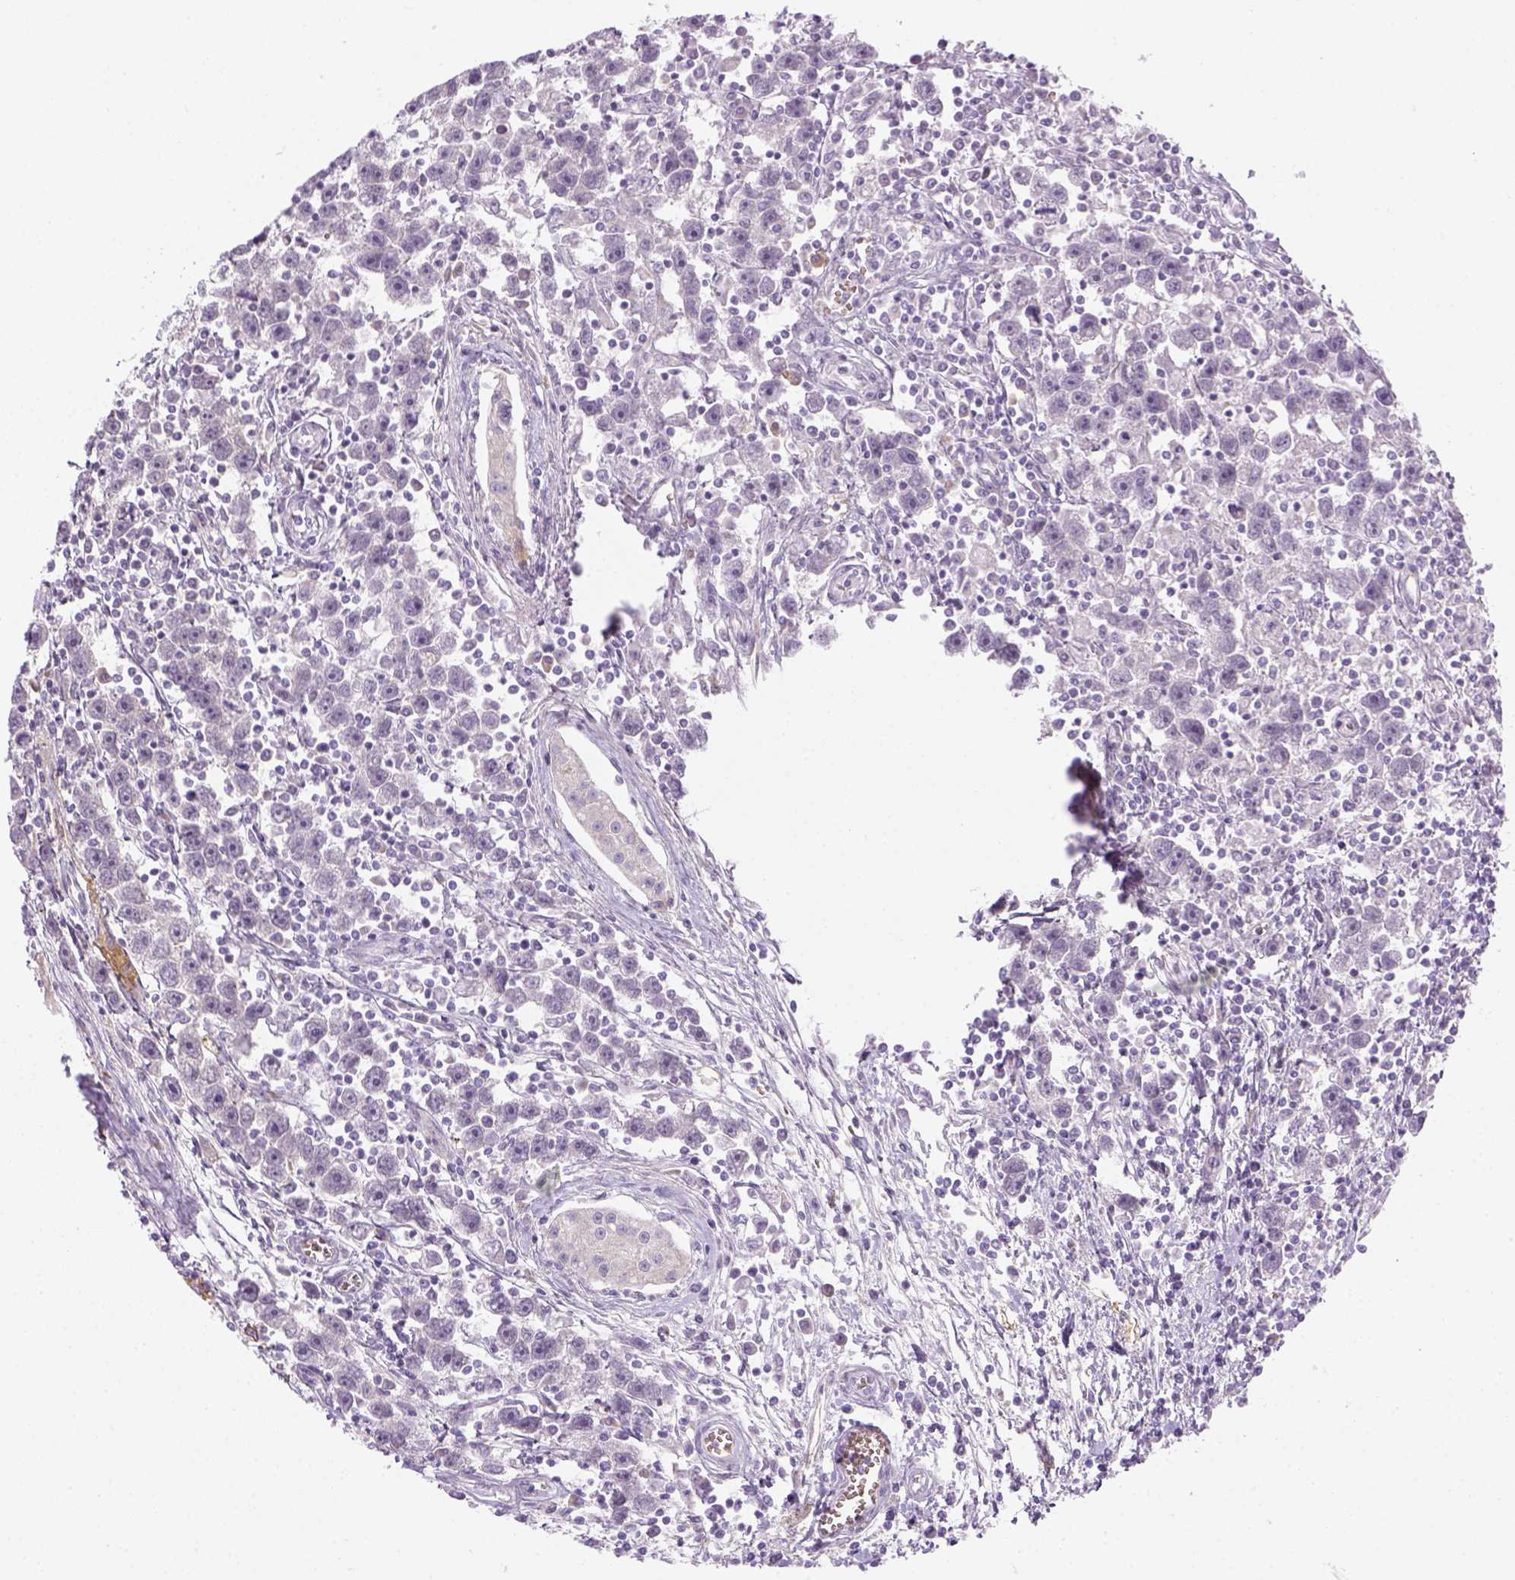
{"staining": {"intensity": "negative", "quantity": "none", "location": "none"}, "tissue": "testis cancer", "cell_type": "Tumor cells", "image_type": "cancer", "snomed": [{"axis": "morphology", "description": "Seminoma, NOS"}, {"axis": "topography", "description": "Testis"}], "caption": "Photomicrograph shows no significant protein positivity in tumor cells of testis seminoma.", "gene": "CACNB1", "patient": {"sex": "male", "age": 30}}